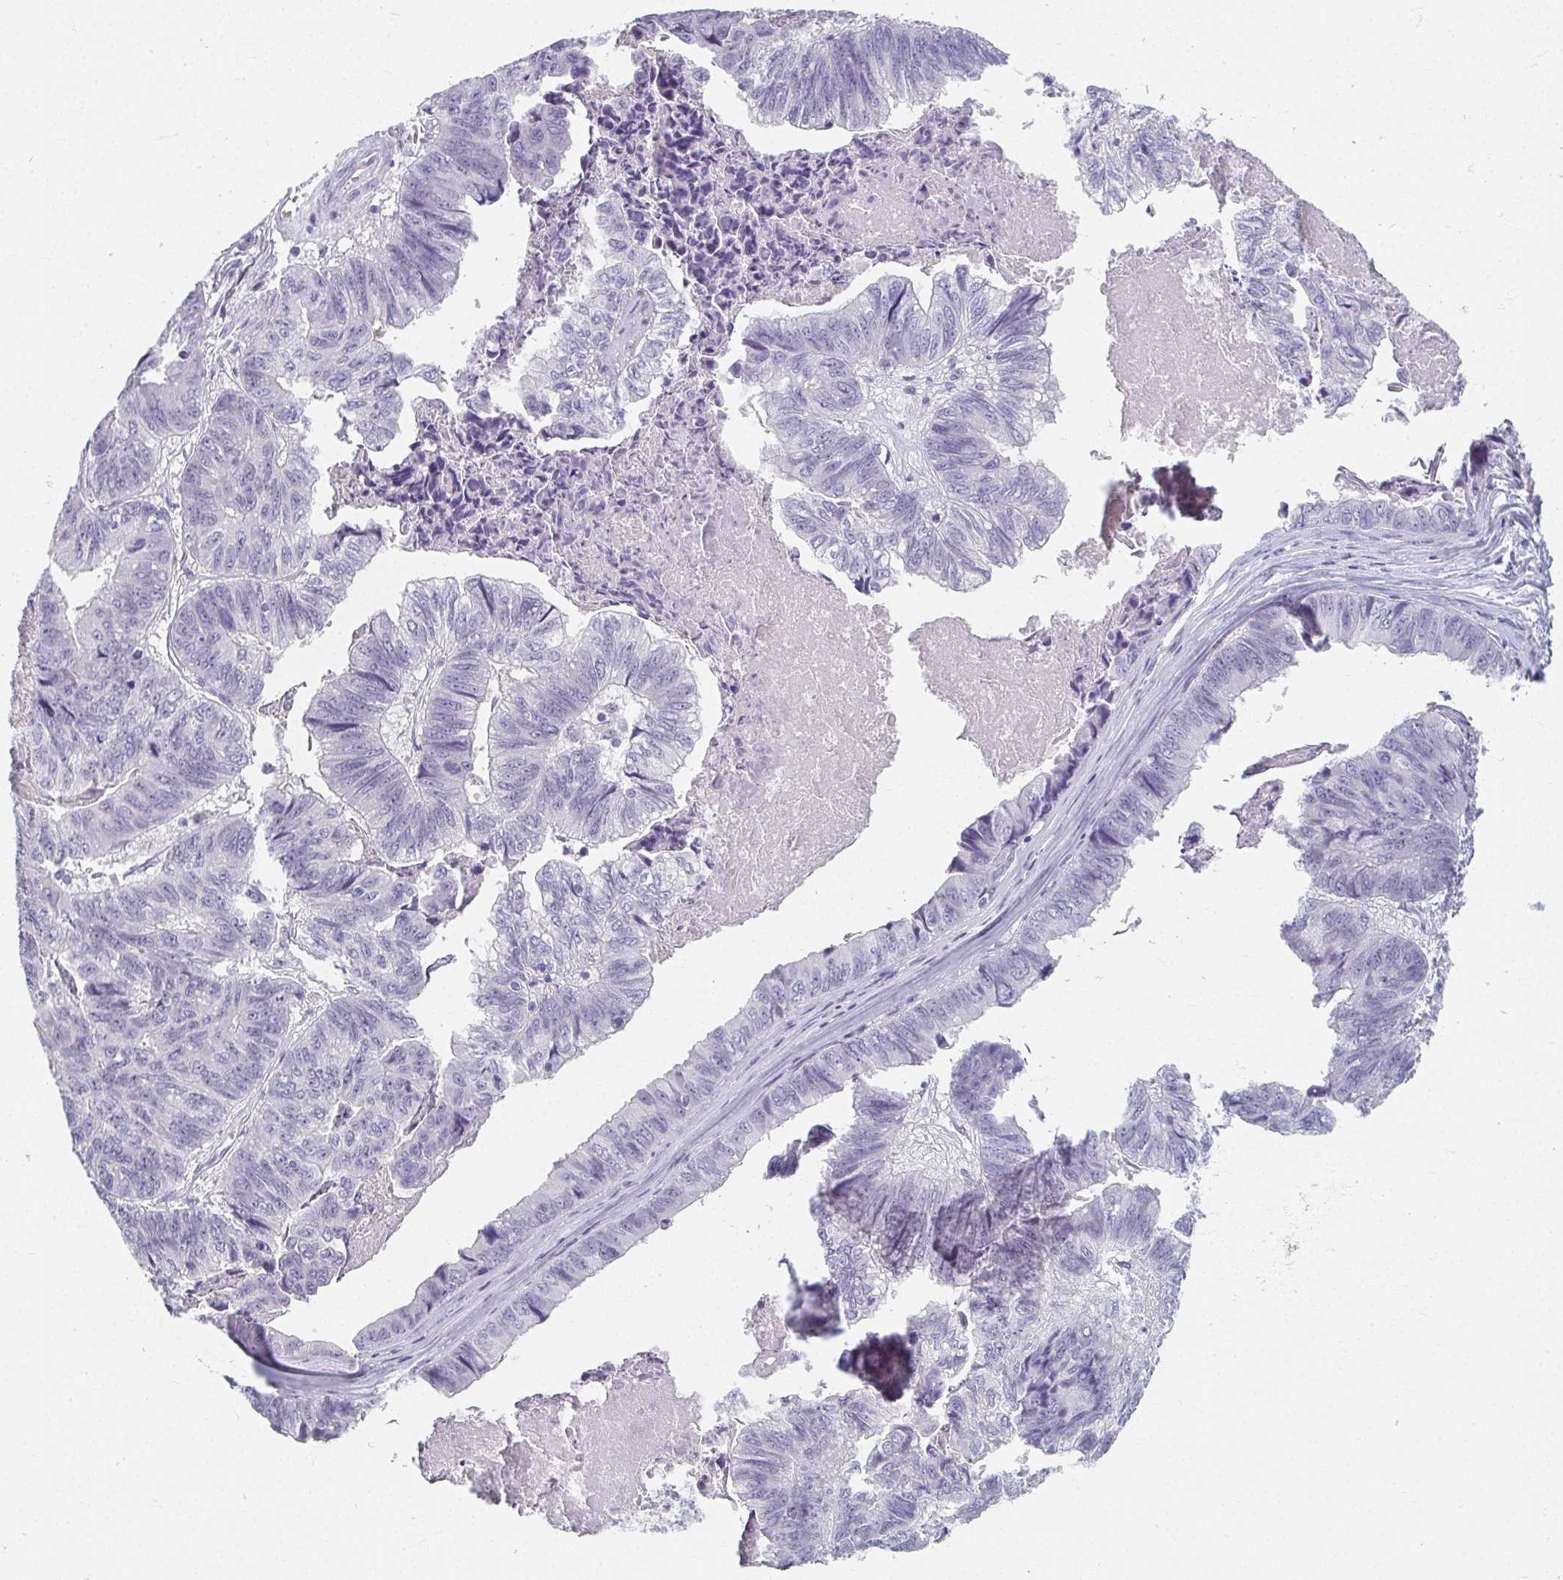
{"staining": {"intensity": "negative", "quantity": "none", "location": "none"}, "tissue": "stomach cancer", "cell_type": "Tumor cells", "image_type": "cancer", "snomed": [{"axis": "morphology", "description": "Adenocarcinoma, NOS"}, {"axis": "topography", "description": "Stomach, lower"}], "caption": "A high-resolution image shows immunohistochemistry staining of adenocarcinoma (stomach), which exhibits no significant positivity in tumor cells.", "gene": "CAMKV", "patient": {"sex": "male", "age": 77}}